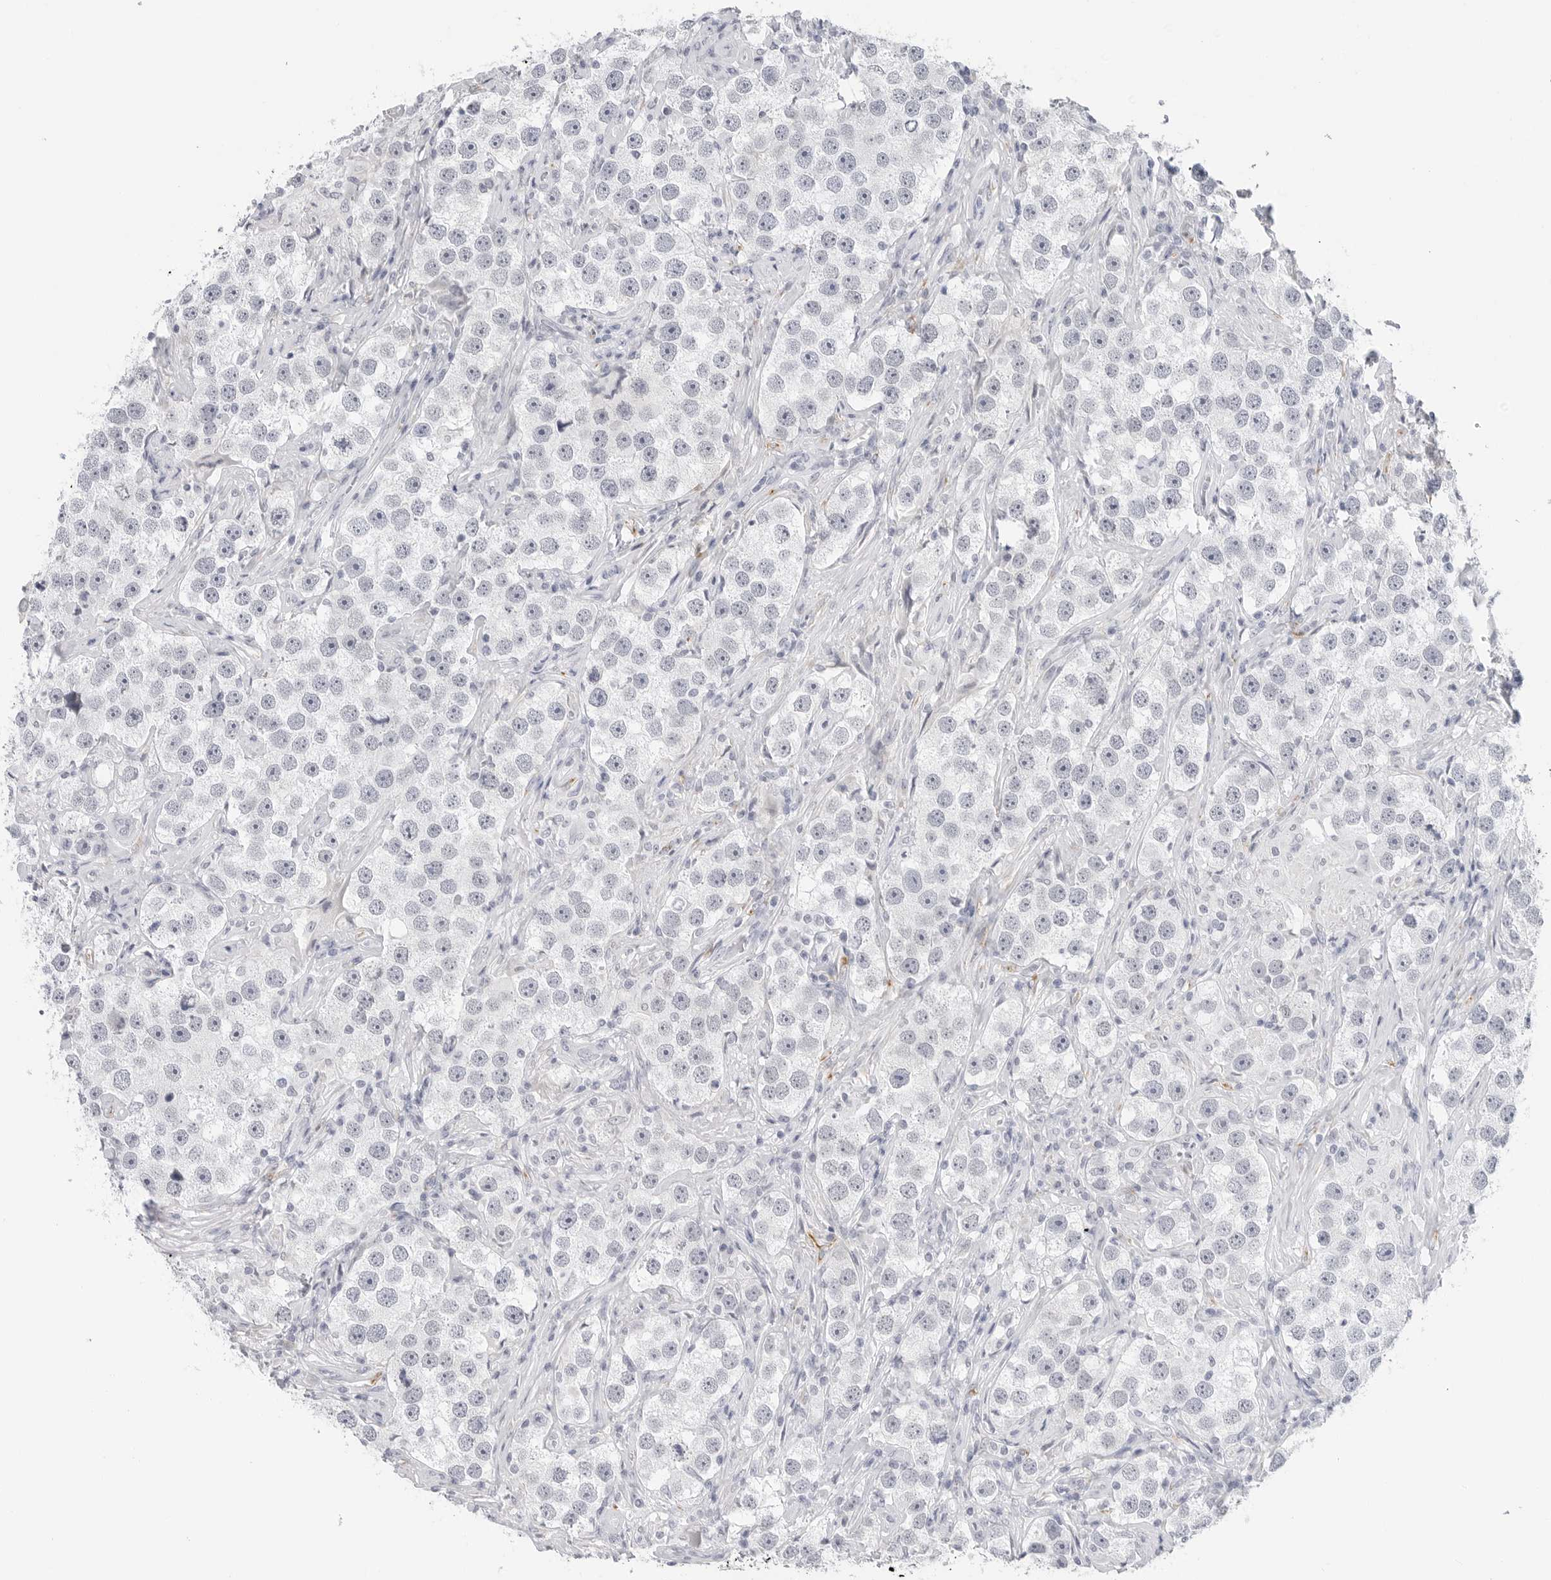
{"staining": {"intensity": "negative", "quantity": "none", "location": "none"}, "tissue": "testis cancer", "cell_type": "Tumor cells", "image_type": "cancer", "snomed": [{"axis": "morphology", "description": "Seminoma, NOS"}, {"axis": "topography", "description": "Testis"}], "caption": "High power microscopy histopathology image of an IHC image of testis cancer (seminoma), revealing no significant positivity in tumor cells.", "gene": "HSPB7", "patient": {"sex": "male", "age": 49}}